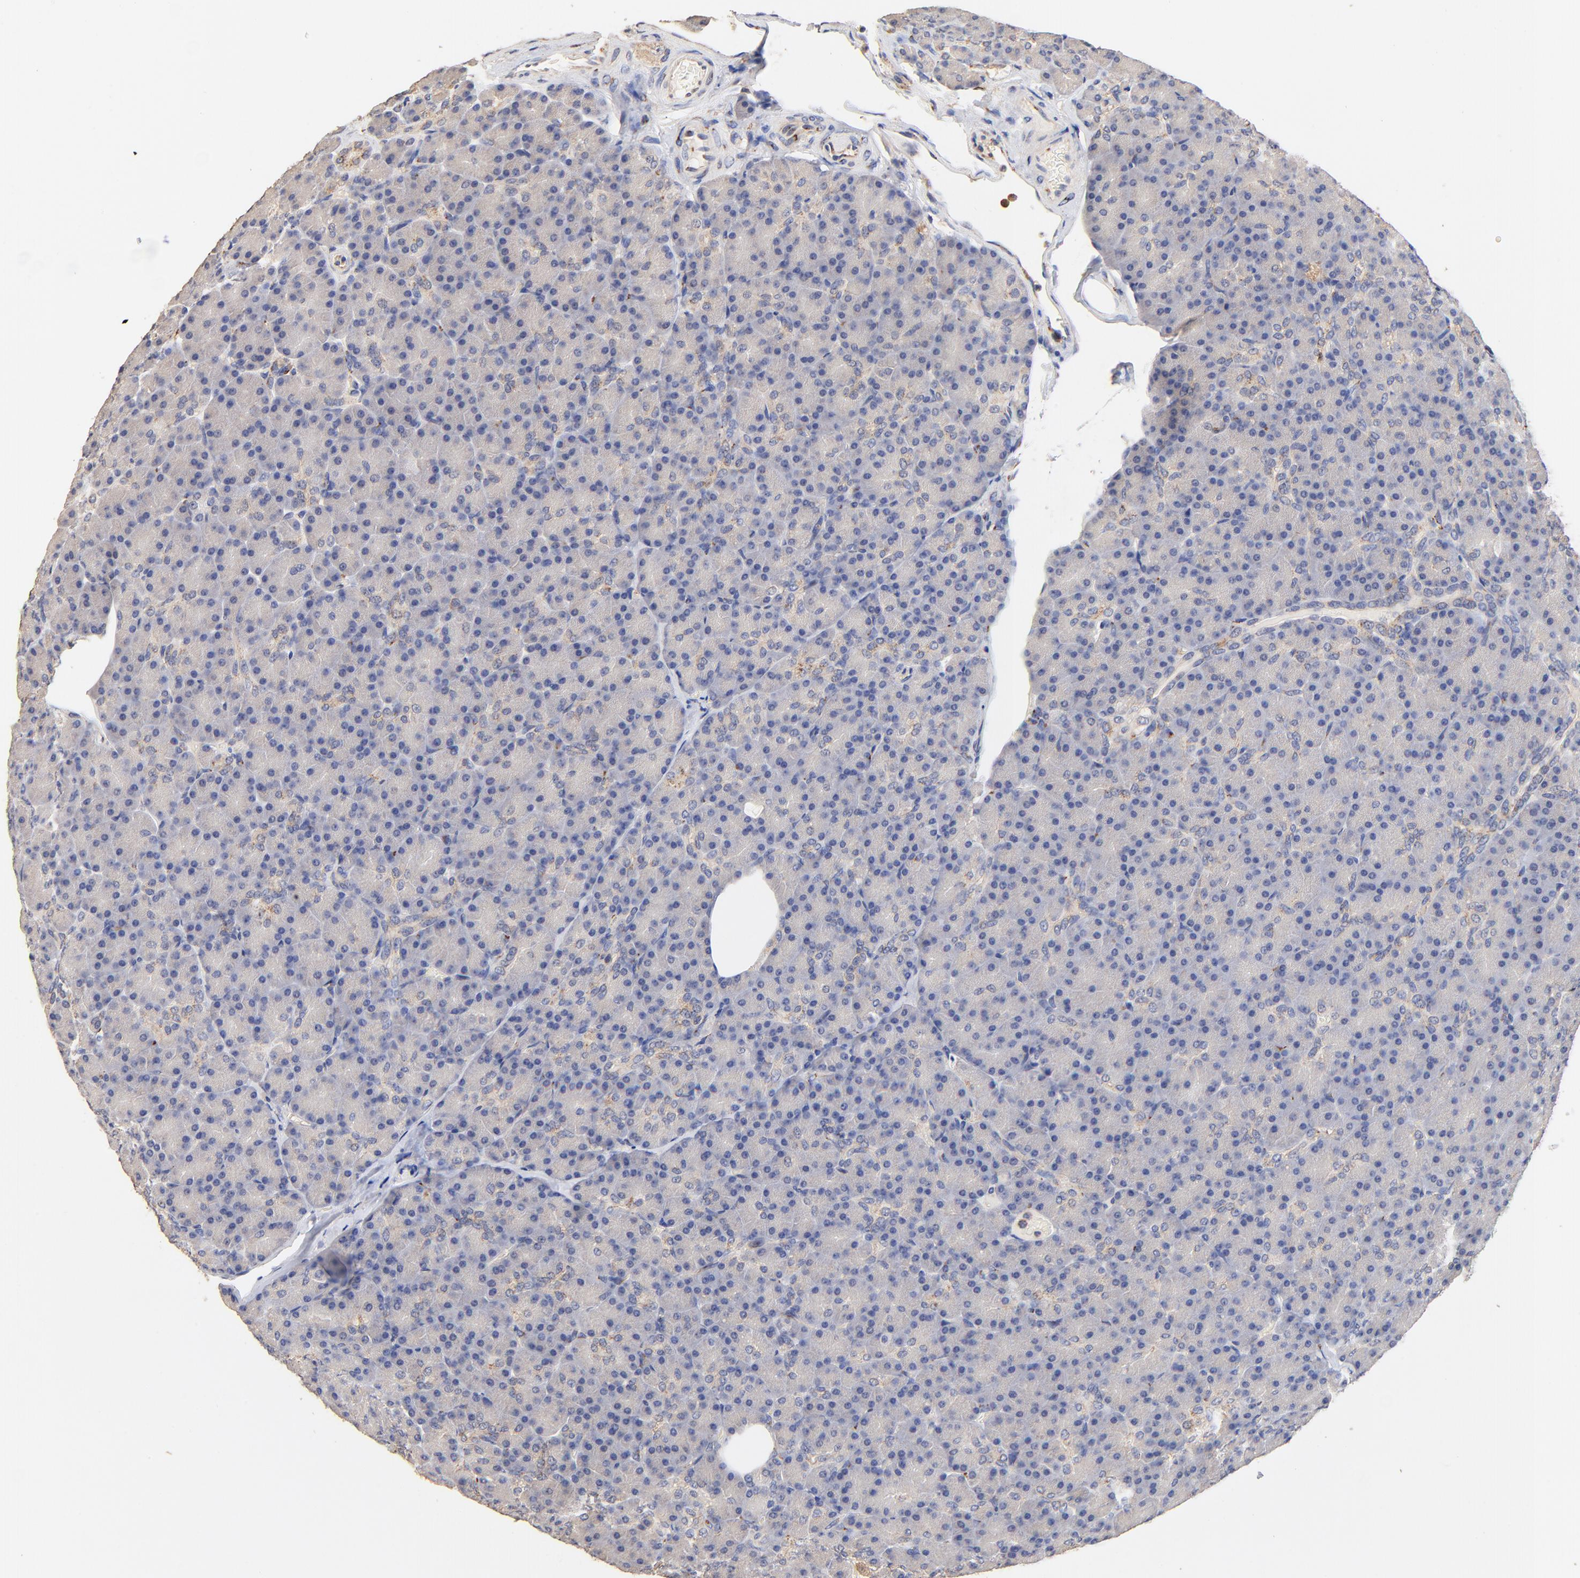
{"staining": {"intensity": "negative", "quantity": "none", "location": "none"}, "tissue": "pancreas", "cell_type": "Exocrine glandular cells", "image_type": "normal", "snomed": [{"axis": "morphology", "description": "Normal tissue, NOS"}, {"axis": "topography", "description": "Pancreas"}], "caption": "IHC histopathology image of unremarkable human pancreas stained for a protein (brown), which reveals no staining in exocrine glandular cells.", "gene": "FMNL3", "patient": {"sex": "female", "age": 43}}